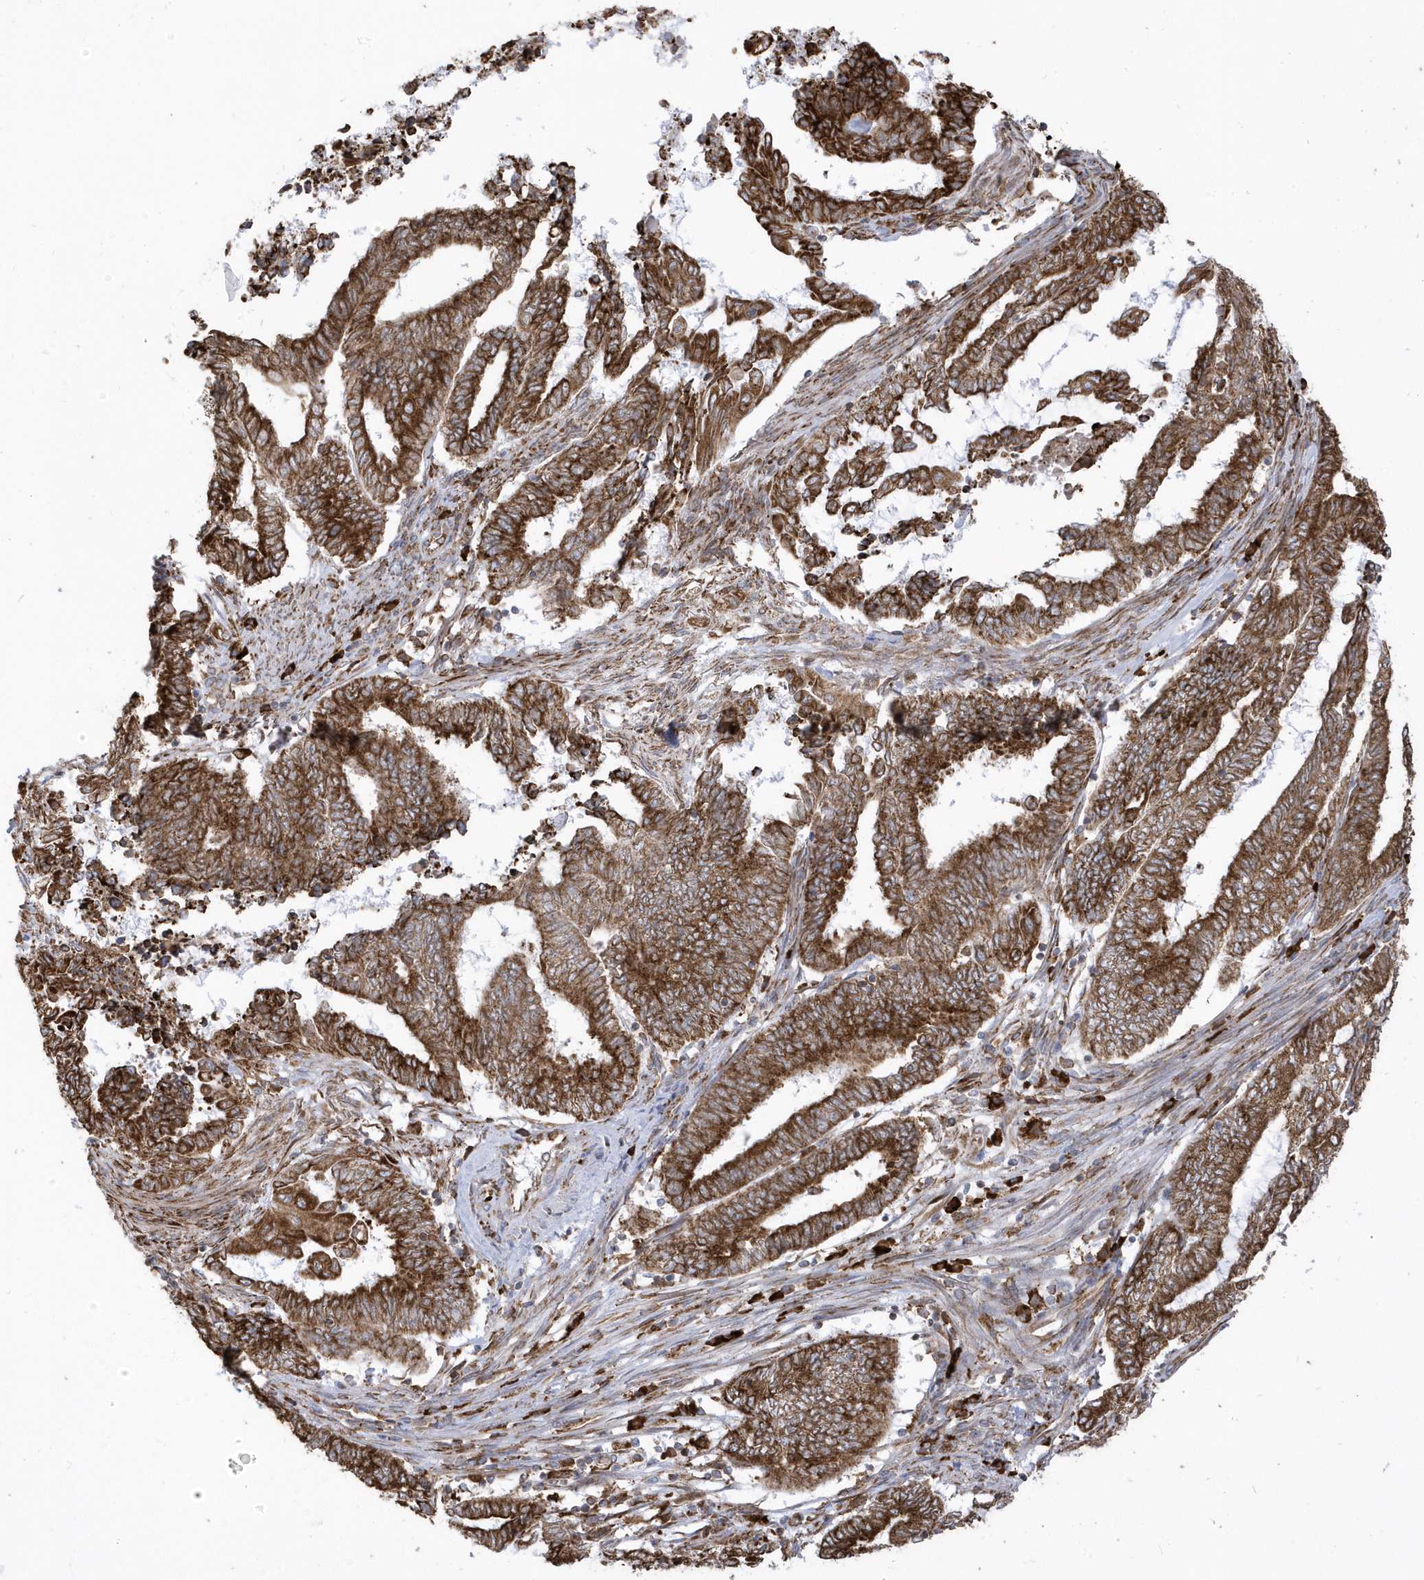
{"staining": {"intensity": "strong", "quantity": ">75%", "location": "cytoplasmic/membranous"}, "tissue": "endometrial cancer", "cell_type": "Tumor cells", "image_type": "cancer", "snomed": [{"axis": "morphology", "description": "Adenocarcinoma, NOS"}, {"axis": "topography", "description": "Uterus"}, {"axis": "topography", "description": "Endometrium"}], "caption": "Immunohistochemical staining of human endometrial cancer (adenocarcinoma) demonstrates strong cytoplasmic/membranous protein staining in approximately >75% of tumor cells. Immunohistochemistry stains the protein in brown and the nuclei are stained blue.", "gene": "PDIA6", "patient": {"sex": "female", "age": 70}}